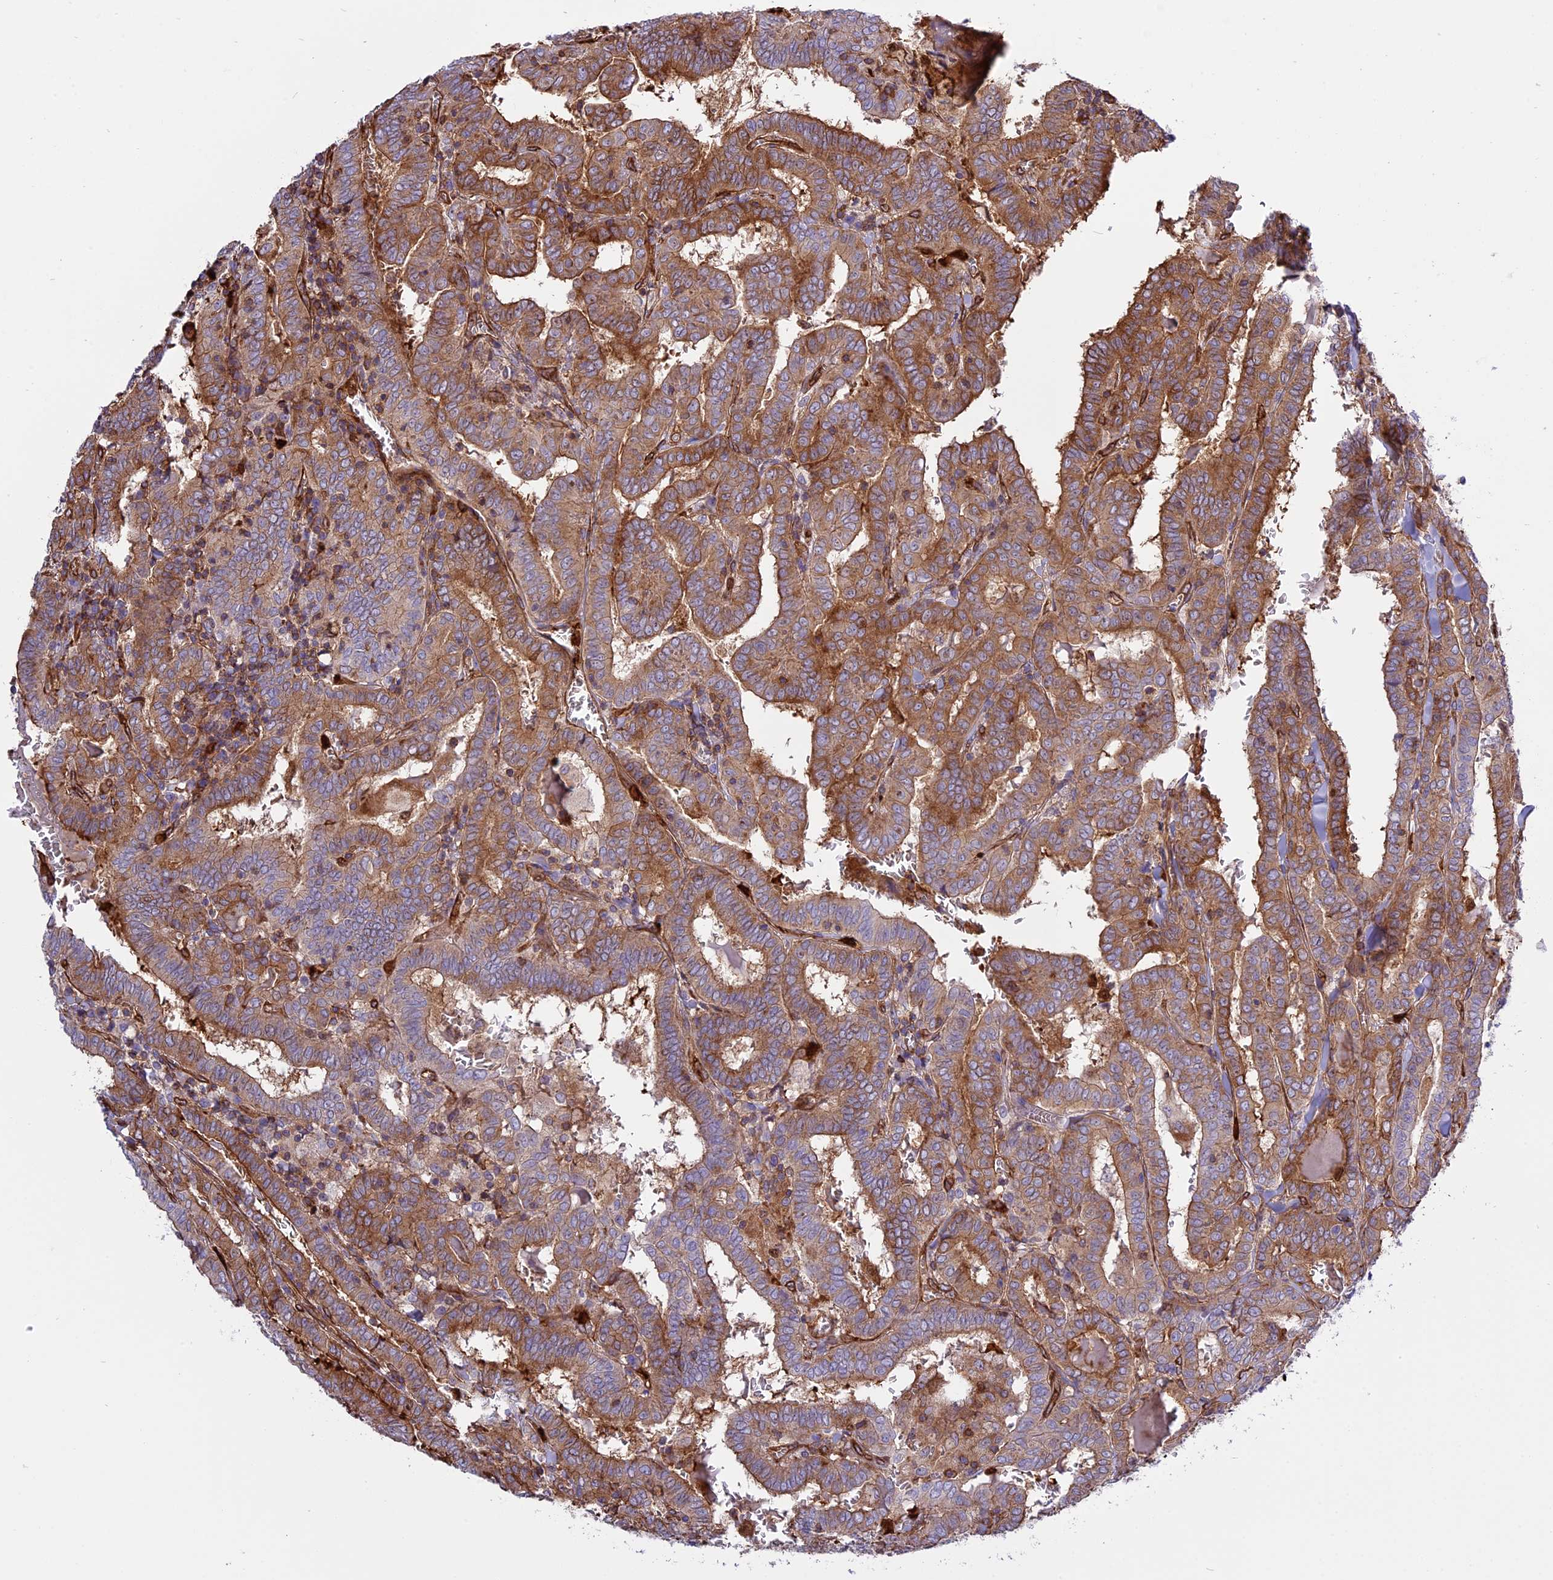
{"staining": {"intensity": "moderate", "quantity": ">75%", "location": "cytoplasmic/membranous"}, "tissue": "thyroid cancer", "cell_type": "Tumor cells", "image_type": "cancer", "snomed": [{"axis": "morphology", "description": "Papillary adenocarcinoma, NOS"}, {"axis": "topography", "description": "Thyroid gland"}], "caption": "Immunohistochemical staining of thyroid cancer displays medium levels of moderate cytoplasmic/membranous protein staining in about >75% of tumor cells.", "gene": "CD99L2", "patient": {"sex": "female", "age": 72}}